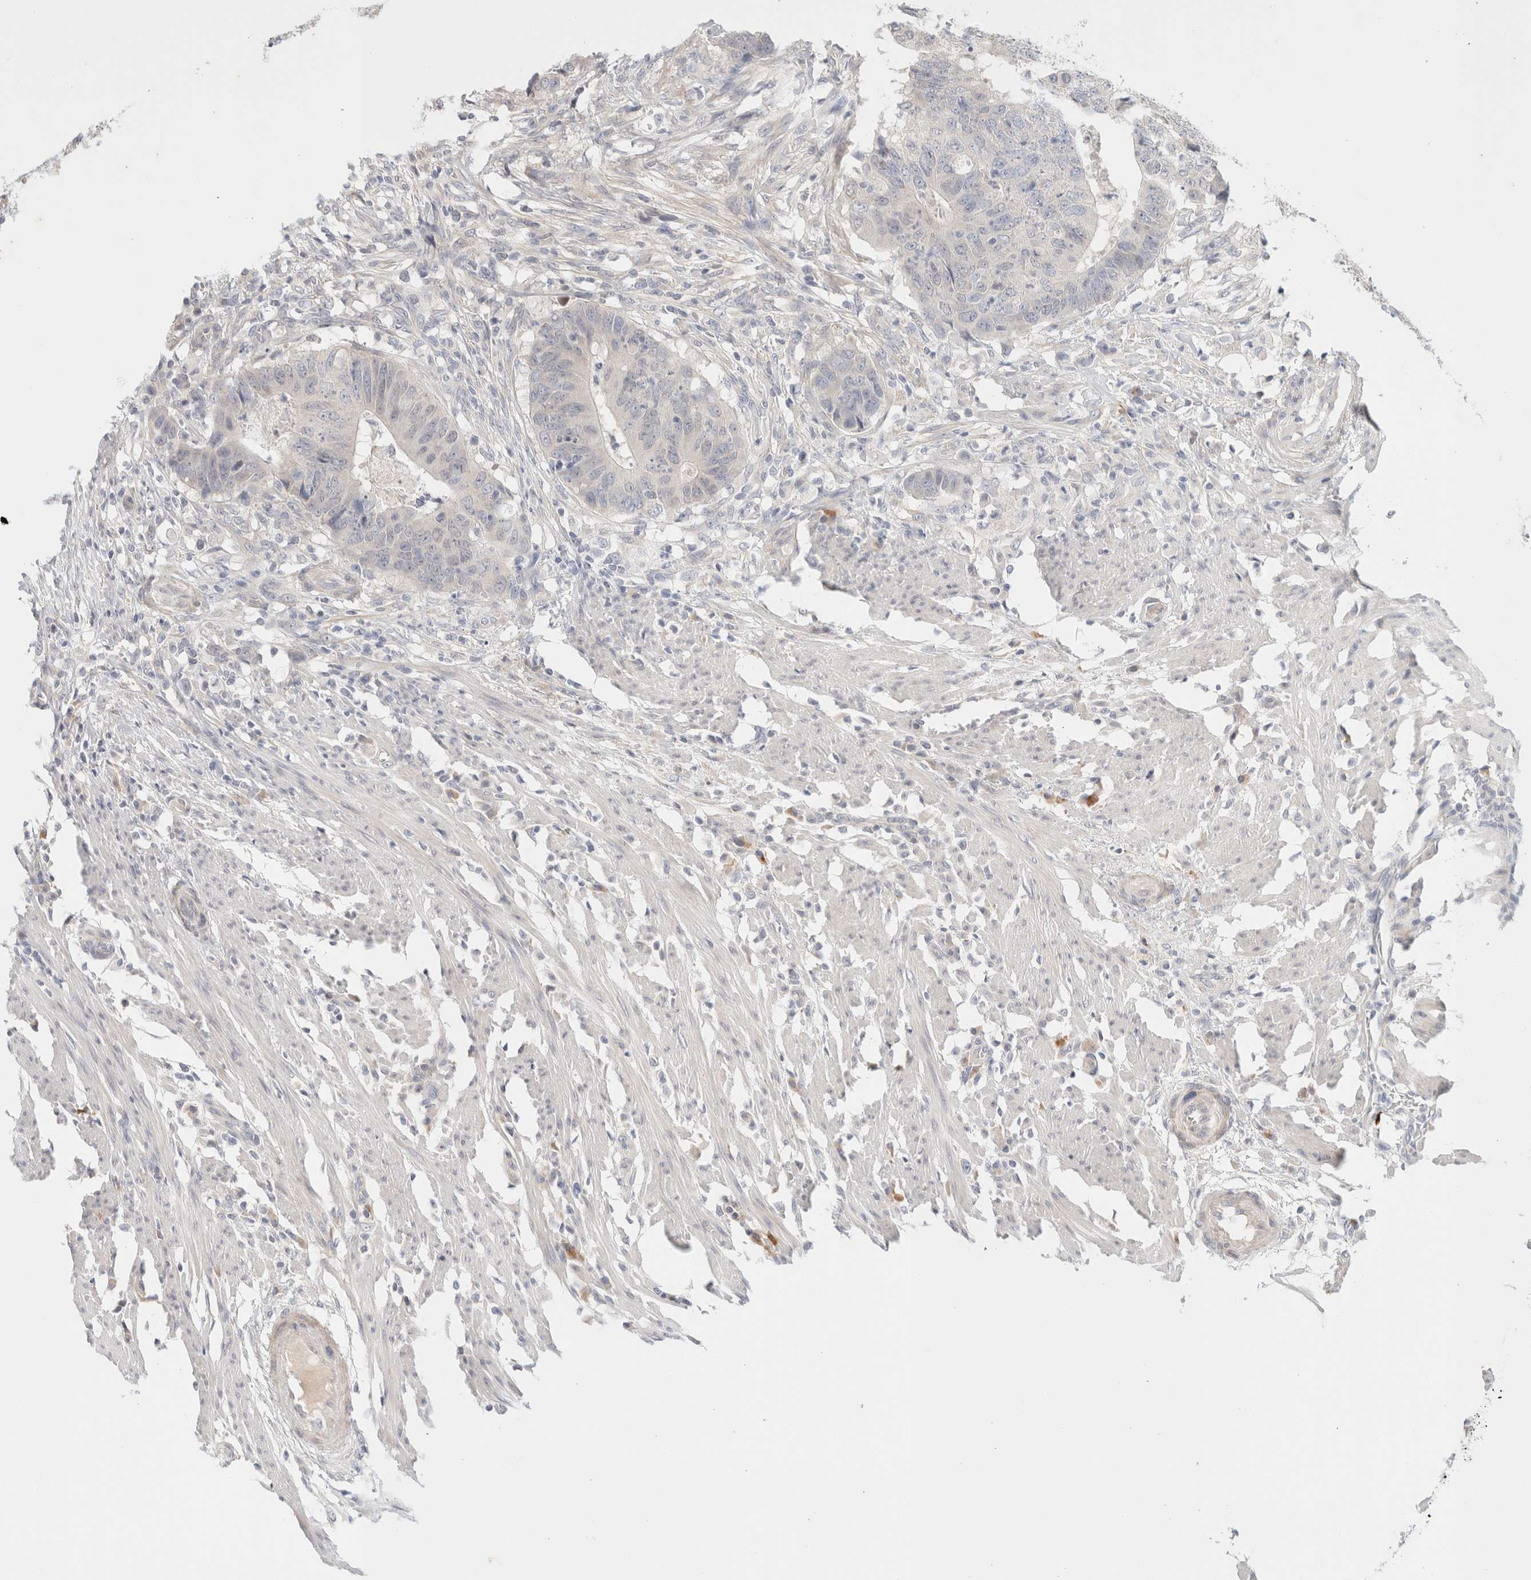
{"staining": {"intensity": "negative", "quantity": "none", "location": "none"}, "tissue": "colorectal cancer", "cell_type": "Tumor cells", "image_type": "cancer", "snomed": [{"axis": "morphology", "description": "Adenocarcinoma, NOS"}, {"axis": "topography", "description": "Colon"}], "caption": "Tumor cells show no significant protein positivity in colorectal adenocarcinoma.", "gene": "SPRTN", "patient": {"sex": "male", "age": 56}}